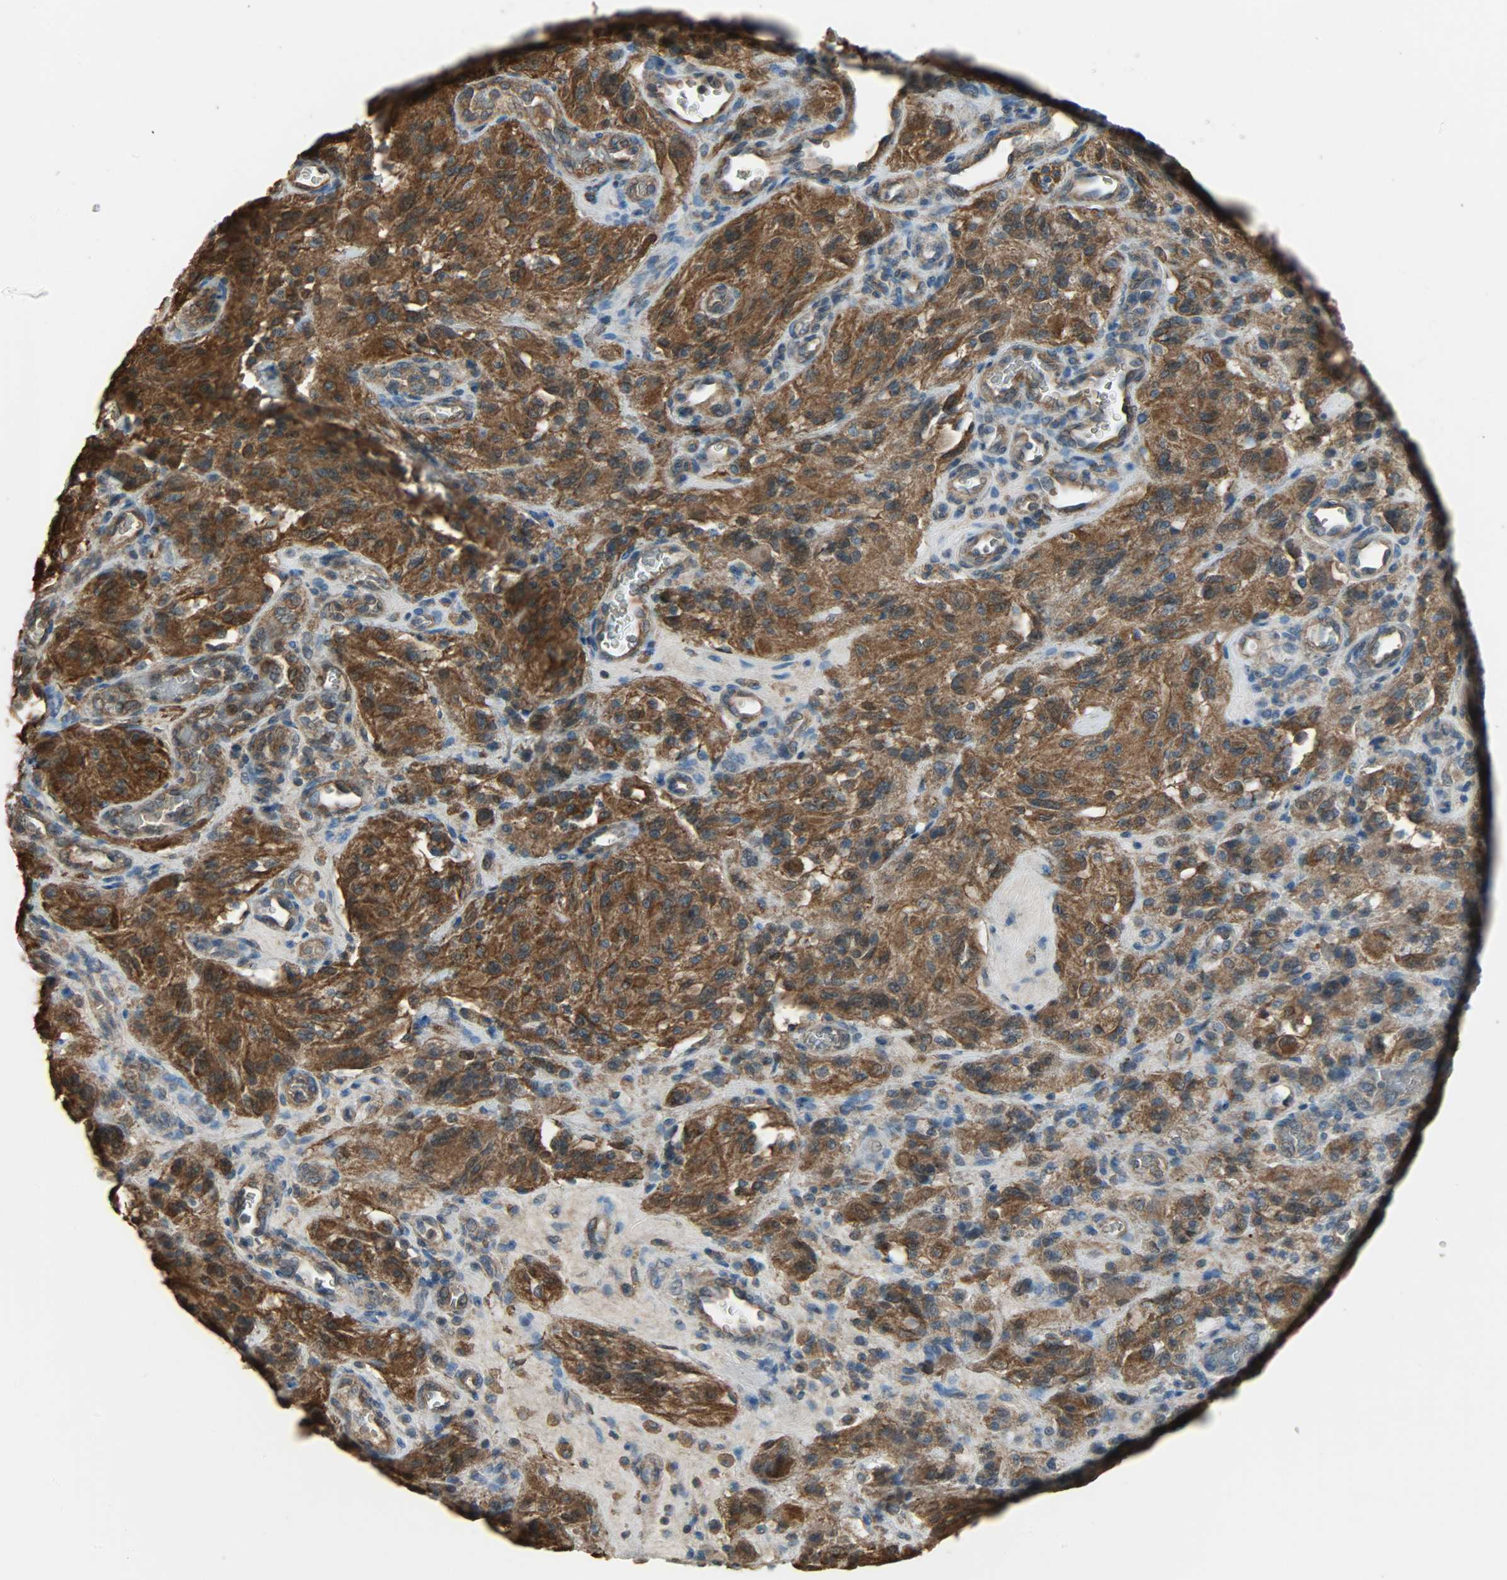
{"staining": {"intensity": "strong", "quantity": ">75%", "location": "cytoplasmic/membranous"}, "tissue": "glioma", "cell_type": "Tumor cells", "image_type": "cancer", "snomed": [{"axis": "morphology", "description": "Normal tissue, NOS"}, {"axis": "morphology", "description": "Glioma, malignant, High grade"}, {"axis": "topography", "description": "Cerebral cortex"}], "caption": "Protein expression analysis of human glioma reveals strong cytoplasmic/membranous staining in about >75% of tumor cells.", "gene": "LDHB", "patient": {"sex": "male", "age": 56}}